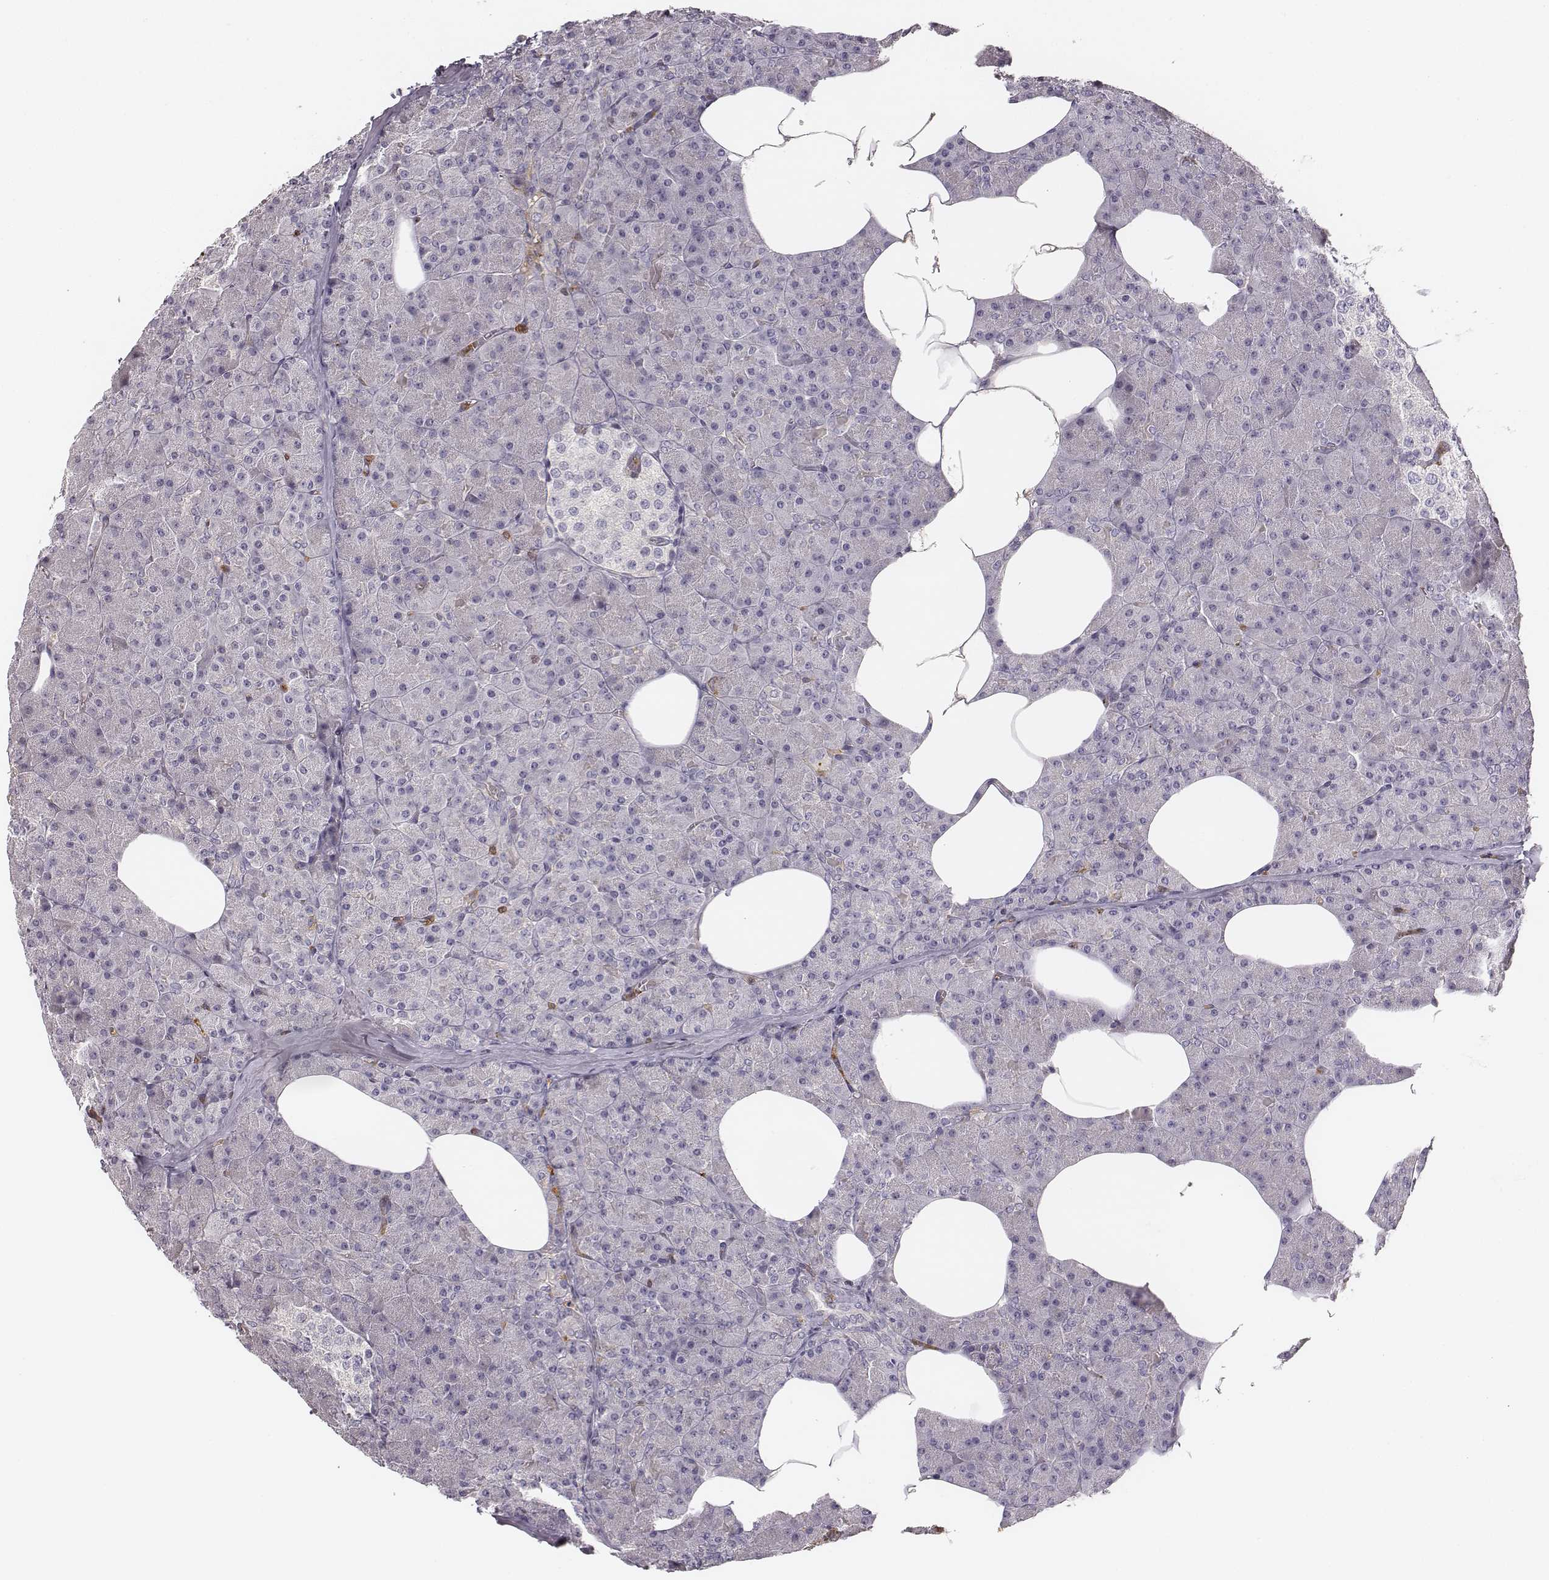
{"staining": {"intensity": "negative", "quantity": "none", "location": "none"}, "tissue": "pancreas", "cell_type": "Exocrine glandular cells", "image_type": "normal", "snomed": [{"axis": "morphology", "description": "Normal tissue, NOS"}, {"axis": "topography", "description": "Pancreas"}], "caption": "DAB (3,3'-diaminobenzidine) immunohistochemical staining of normal human pancreas demonstrates no significant expression in exocrine glandular cells.", "gene": "ZYX", "patient": {"sex": "female", "age": 45}}